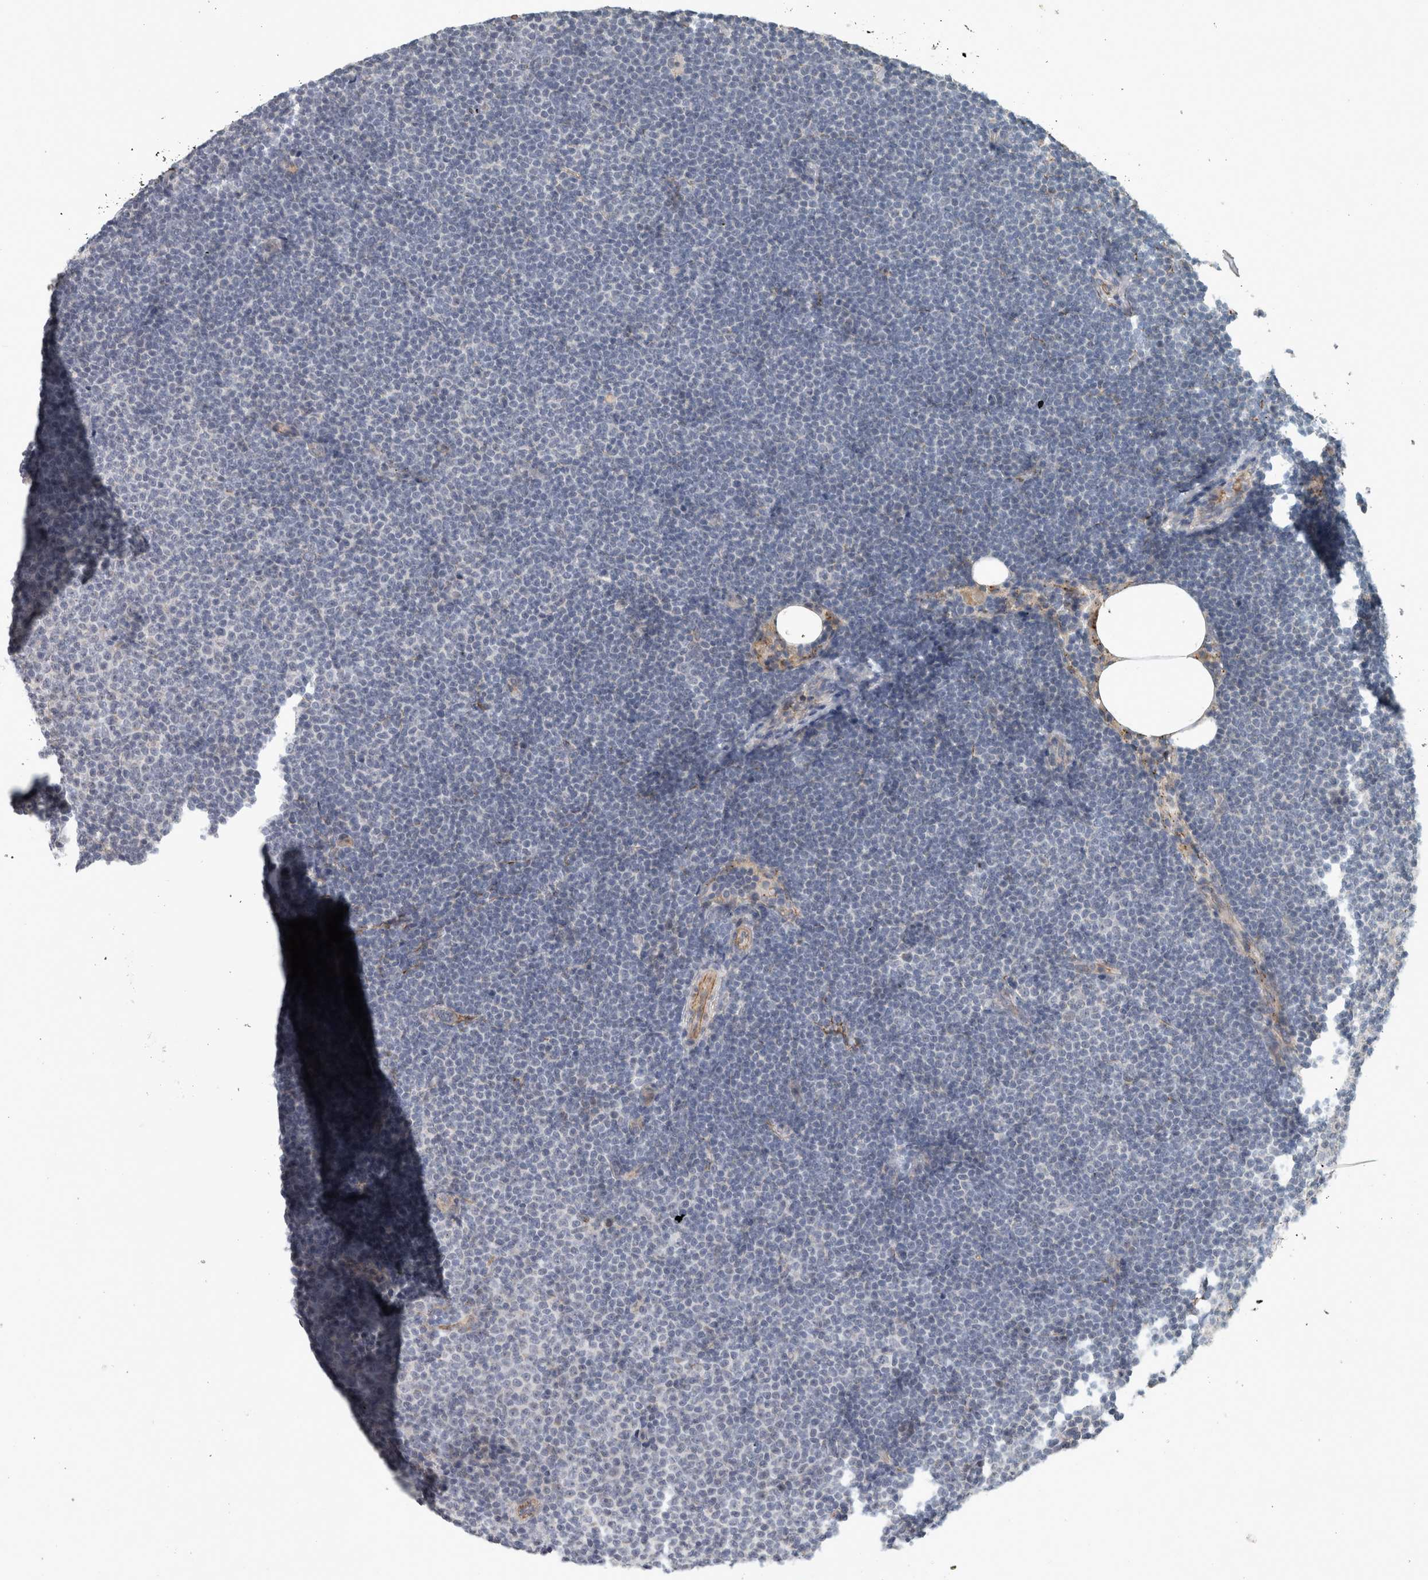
{"staining": {"intensity": "negative", "quantity": "none", "location": "none"}, "tissue": "lymphoma", "cell_type": "Tumor cells", "image_type": "cancer", "snomed": [{"axis": "morphology", "description": "Malignant lymphoma, non-Hodgkin's type, Low grade"}, {"axis": "topography", "description": "Lymph node"}], "caption": "The photomicrograph exhibits no staining of tumor cells in lymphoma. The staining is performed using DAB brown chromogen with nuclei counter-stained in using hematoxylin.", "gene": "FN1", "patient": {"sex": "female", "age": 53}}